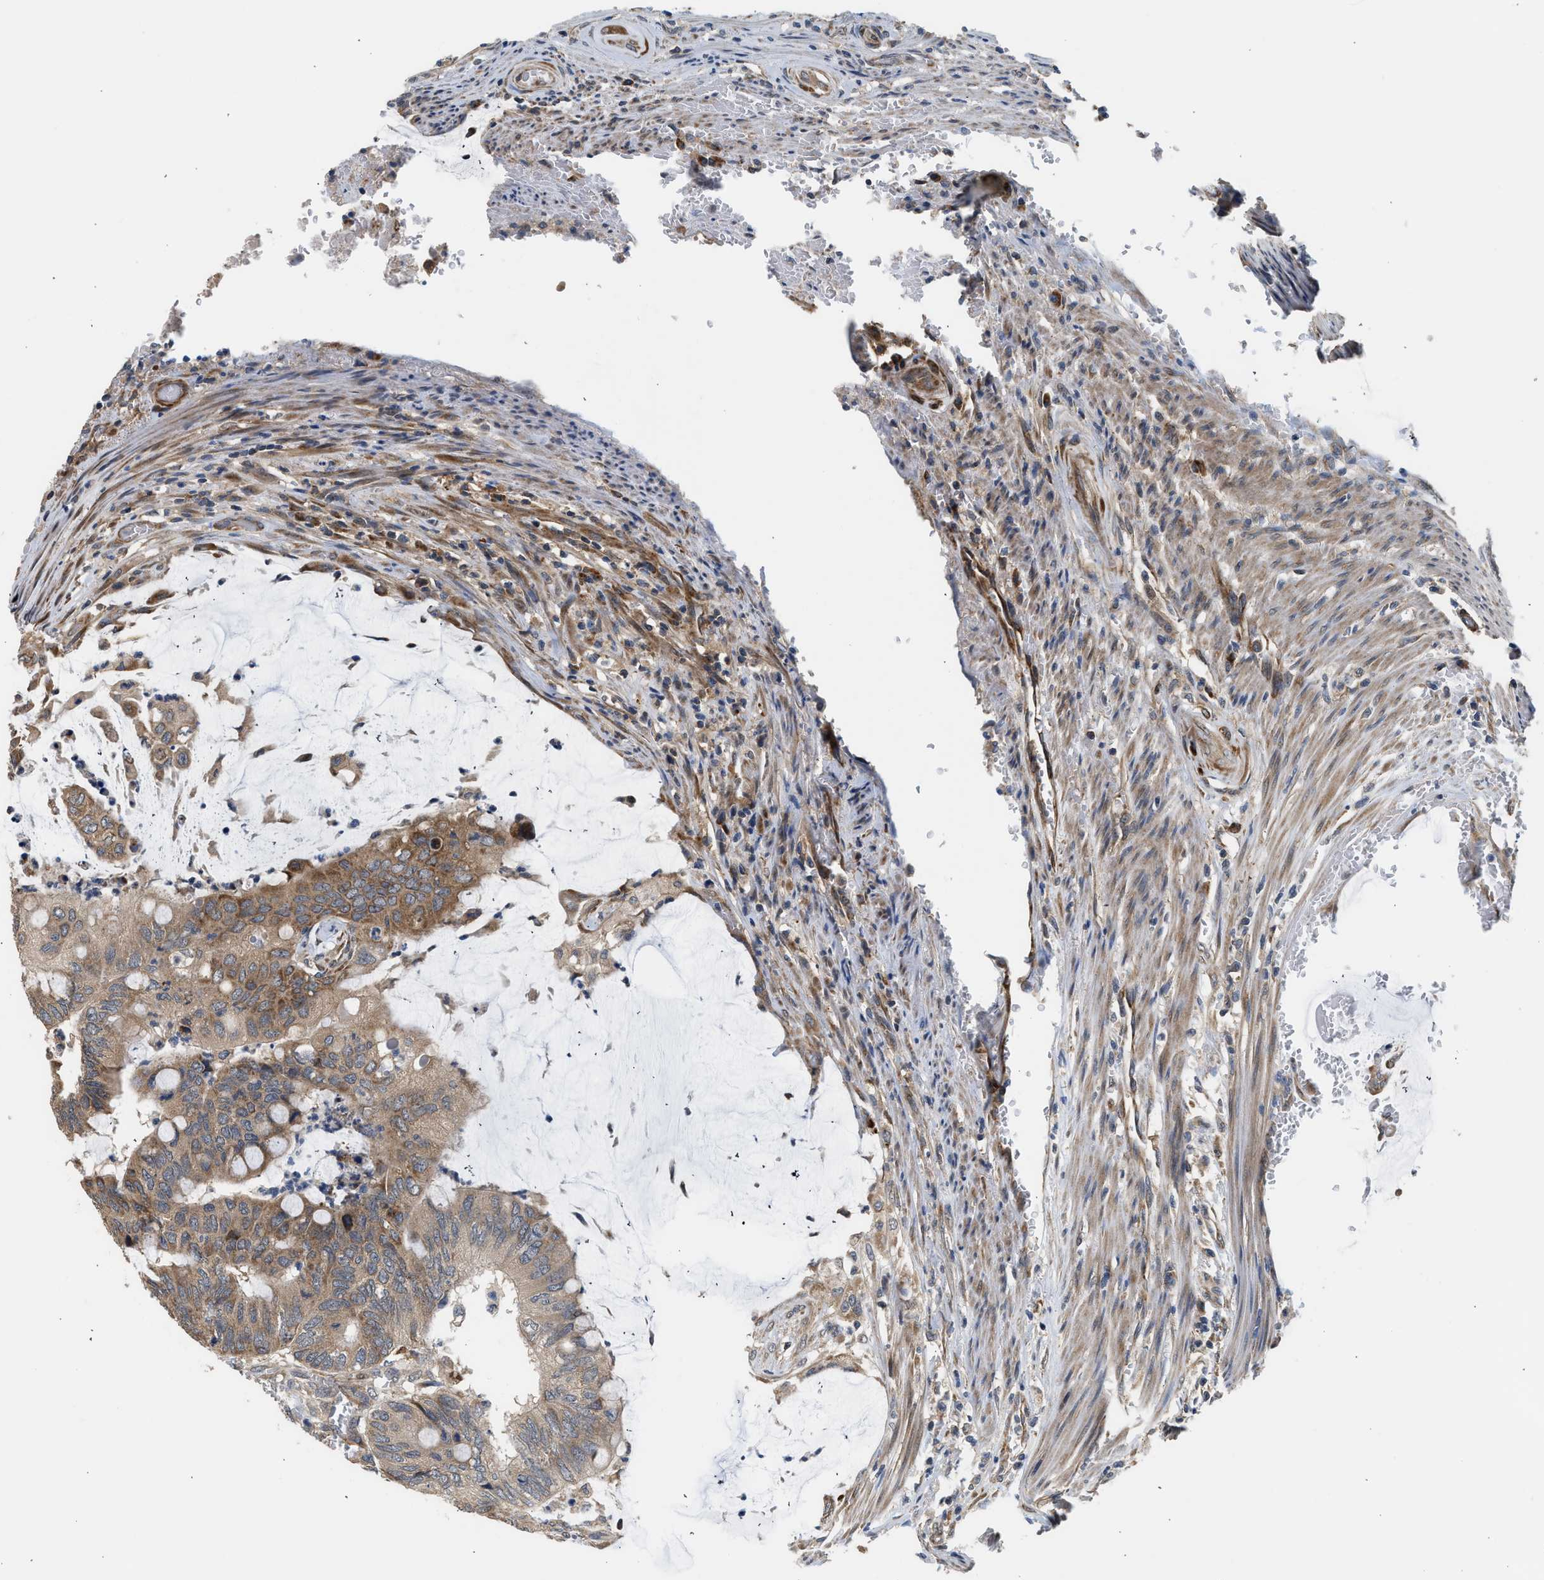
{"staining": {"intensity": "moderate", "quantity": ">75%", "location": "cytoplasmic/membranous"}, "tissue": "colorectal cancer", "cell_type": "Tumor cells", "image_type": "cancer", "snomed": [{"axis": "morphology", "description": "Normal tissue, NOS"}, {"axis": "morphology", "description": "Adenocarcinoma, NOS"}, {"axis": "topography", "description": "Rectum"}], "caption": "Protein expression analysis of human colorectal cancer reveals moderate cytoplasmic/membranous positivity in about >75% of tumor cells. The staining is performed using DAB brown chromogen to label protein expression. The nuclei are counter-stained blue using hematoxylin.", "gene": "POLG2", "patient": {"sex": "male", "age": 92}}